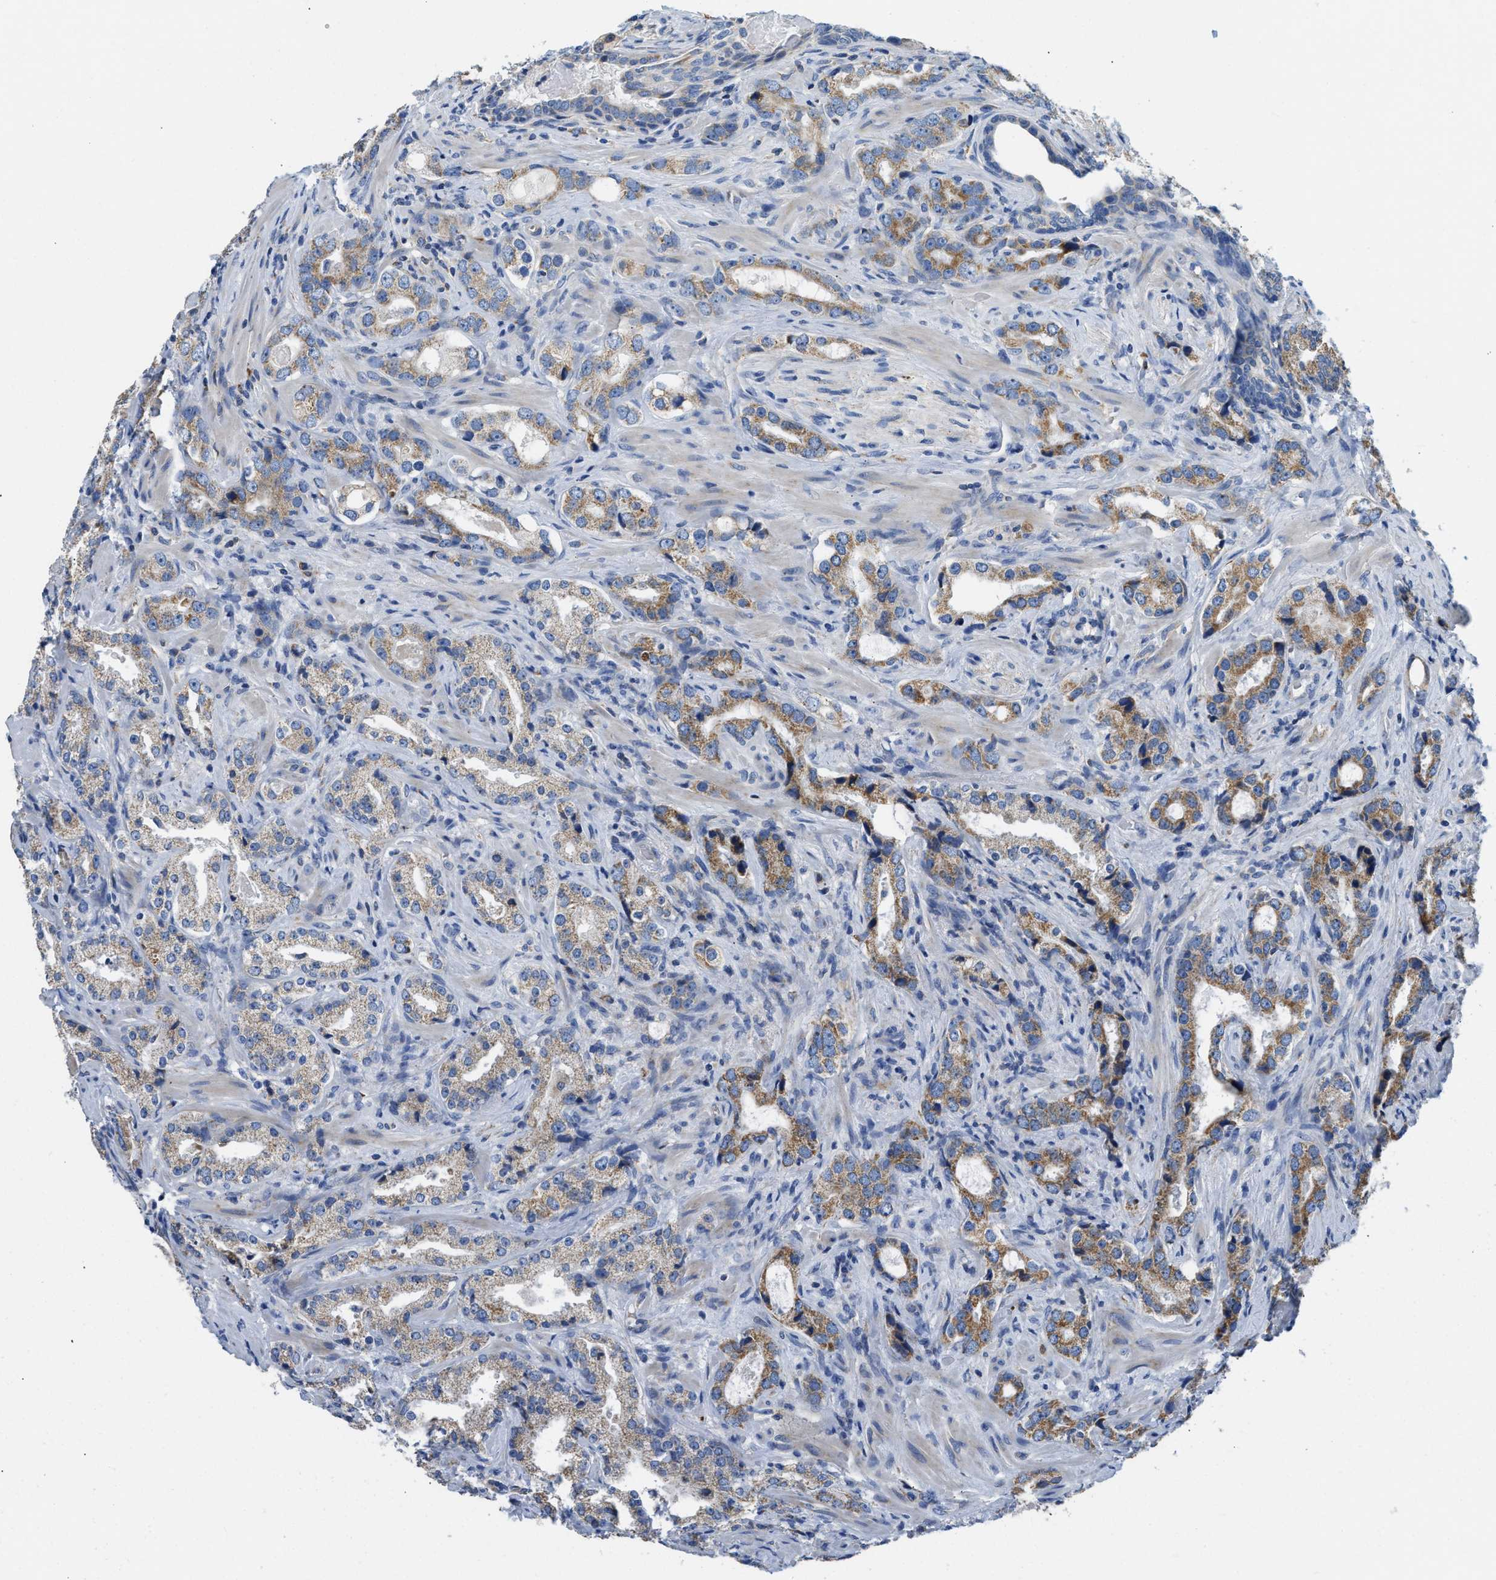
{"staining": {"intensity": "moderate", "quantity": "25%-75%", "location": "cytoplasmic/membranous"}, "tissue": "prostate cancer", "cell_type": "Tumor cells", "image_type": "cancer", "snomed": [{"axis": "morphology", "description": "Adenocarcinoma, High grade"}, {"axis": "topography", "description": "Prostate"}], "caption": "Protein expression analysis of human prostate cancer reveals moderate cytoplasmic/membranous staining in approximately 25%-75% of tumor cells. The staining was performed using DAB to visualize the protein expression in brown, while the nuclei were stained in blue with hematoxylin (Magnification: 20x).", "gene": "SLC25A13", "patient": {"sex": "male", "age": 63}}